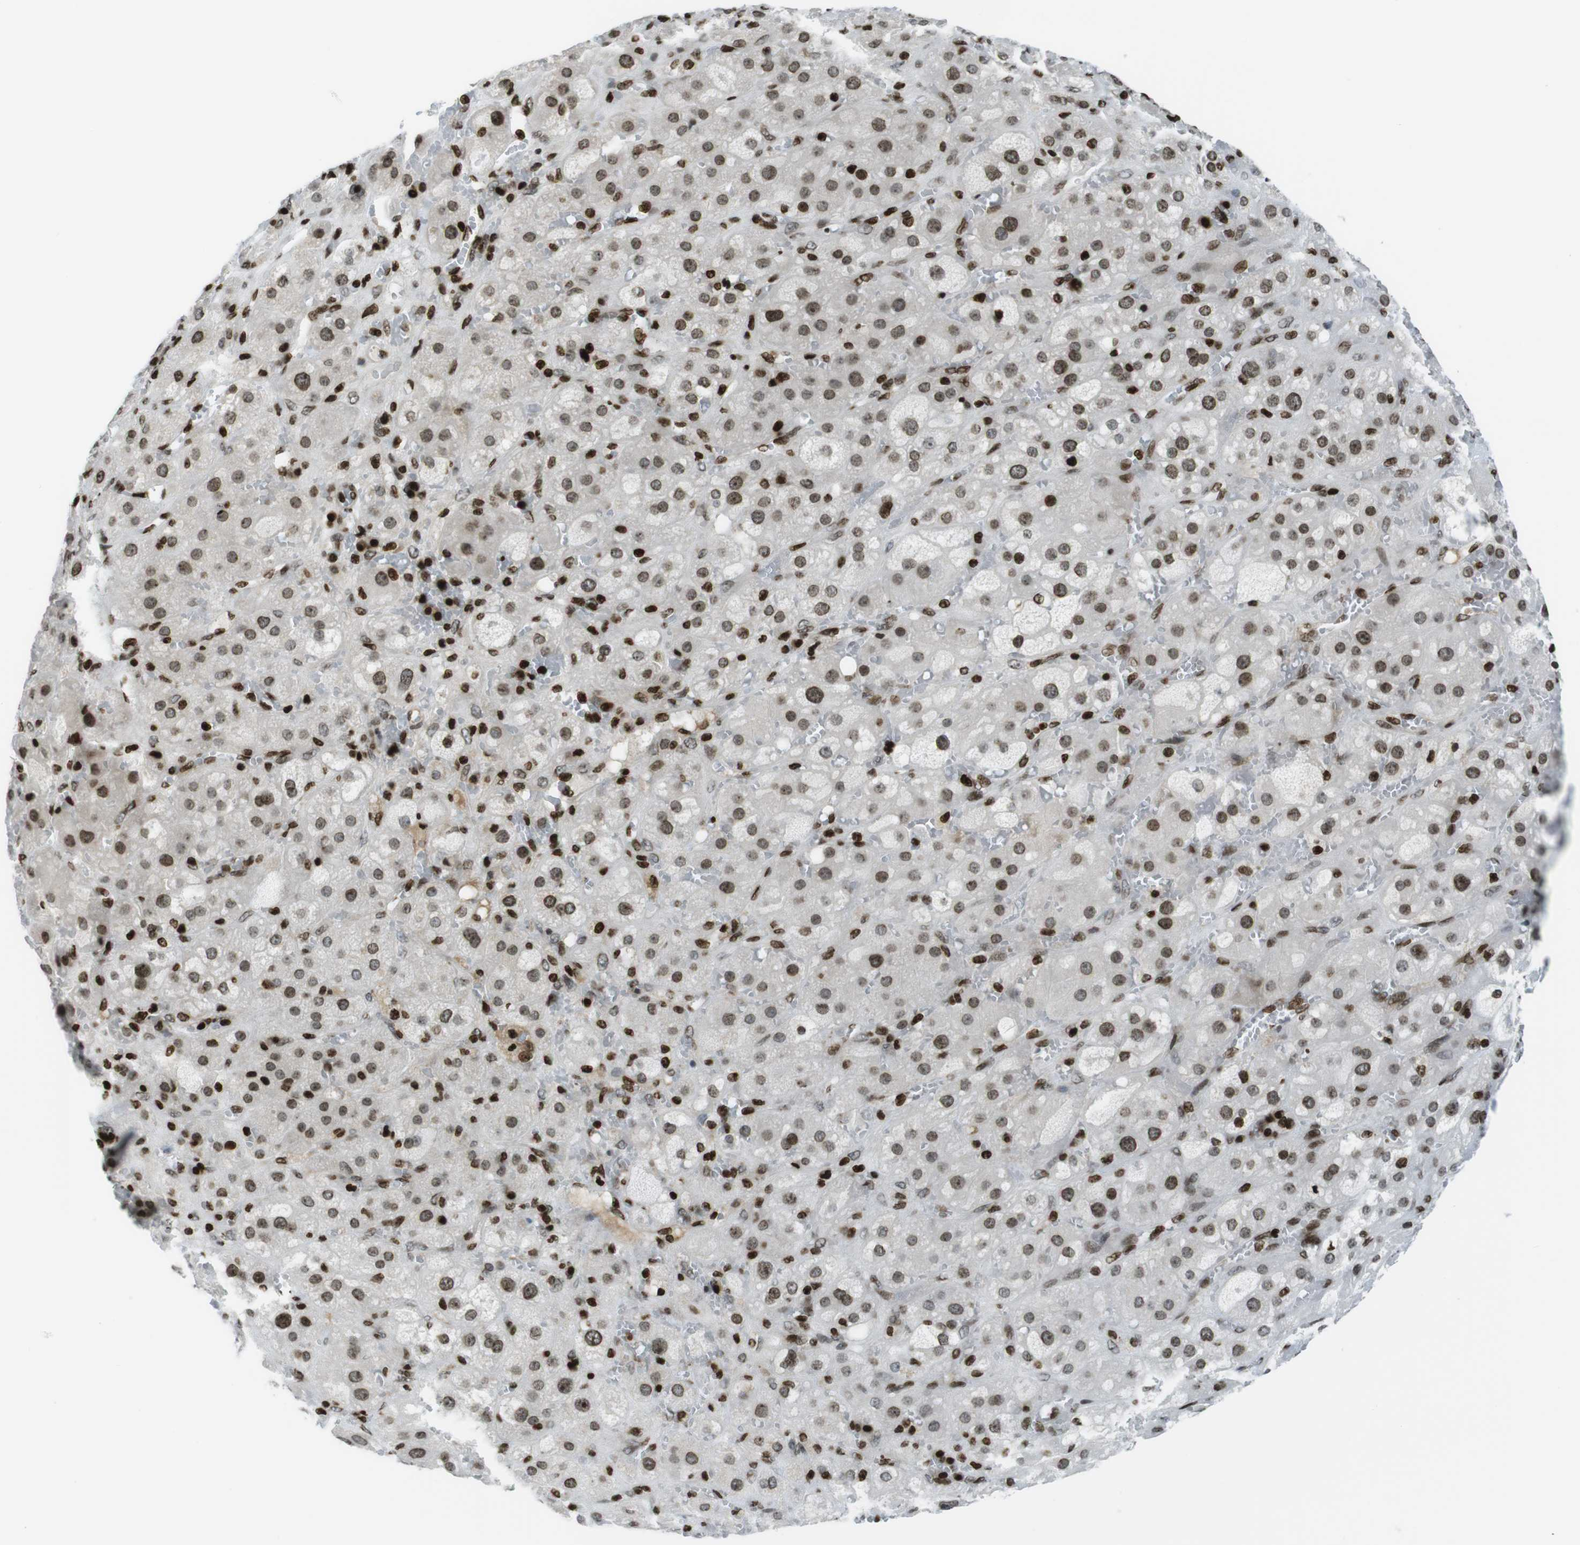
{"staining": {"intensity": "strong", "quantity": ">75%", "location": "nuclear"}, "tissue": "adrenal gland", "cell_type": "Glandular cells", "image_type": "normal", "snomed": [{"axis": "morphology", "description": "Normal tissue, NOS"}, {"axis": "topography", "description": "Adrenal gland"}], "caption": "This micrograph demonstrates IHC staining of unremarkable human adrenal gland, with high strong nuclear staining in approximately >75% of glandular cells.", "gene": "H2AC8", "patient": {"sex": "female", "age": 47}}